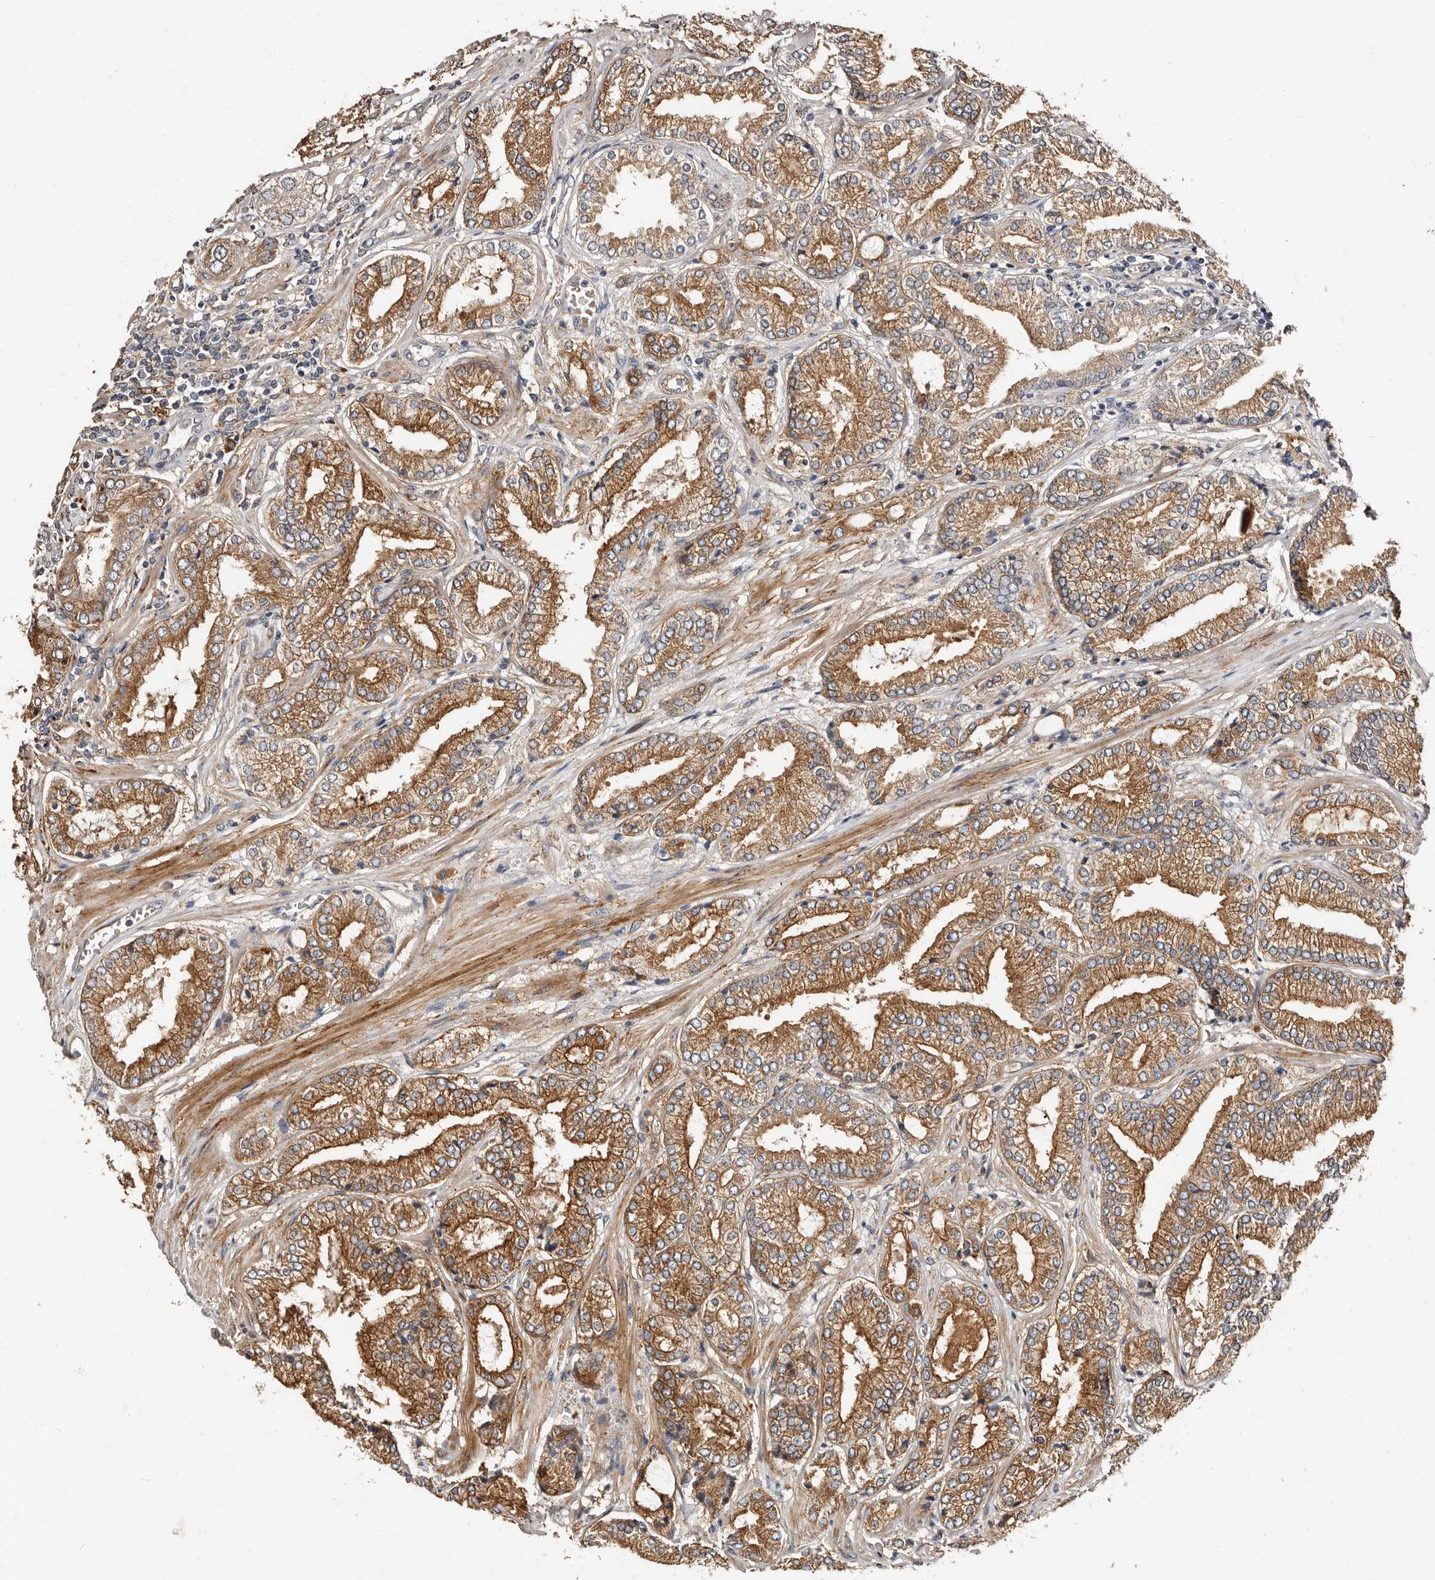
{"staining": {"intensity": "moderate", "quantity": ">75%", "location": "cytoplasmic/membranous"}, "tissue": "prostate cancer", "cell_type": "Tumor cells", "image_type": "cancer", "snomed": [{"axis": "morphology", "description": "Adenocarcinoma, Low grade"}, {"axis": "topography", "description": "Prostate"}], "caption": "A brown stain labels moderate cytoplasmic/membranous expression of a protein in prostate cancer (adenocarcinoma (low-grade)) tumor cells. The staining was performed using DAB, with brown indicating positive protein expression. Nuclei are stained blue with hematoxylin.", "gene": "TBC1D22B", "patient": {"sex": "male", "age": 62}}